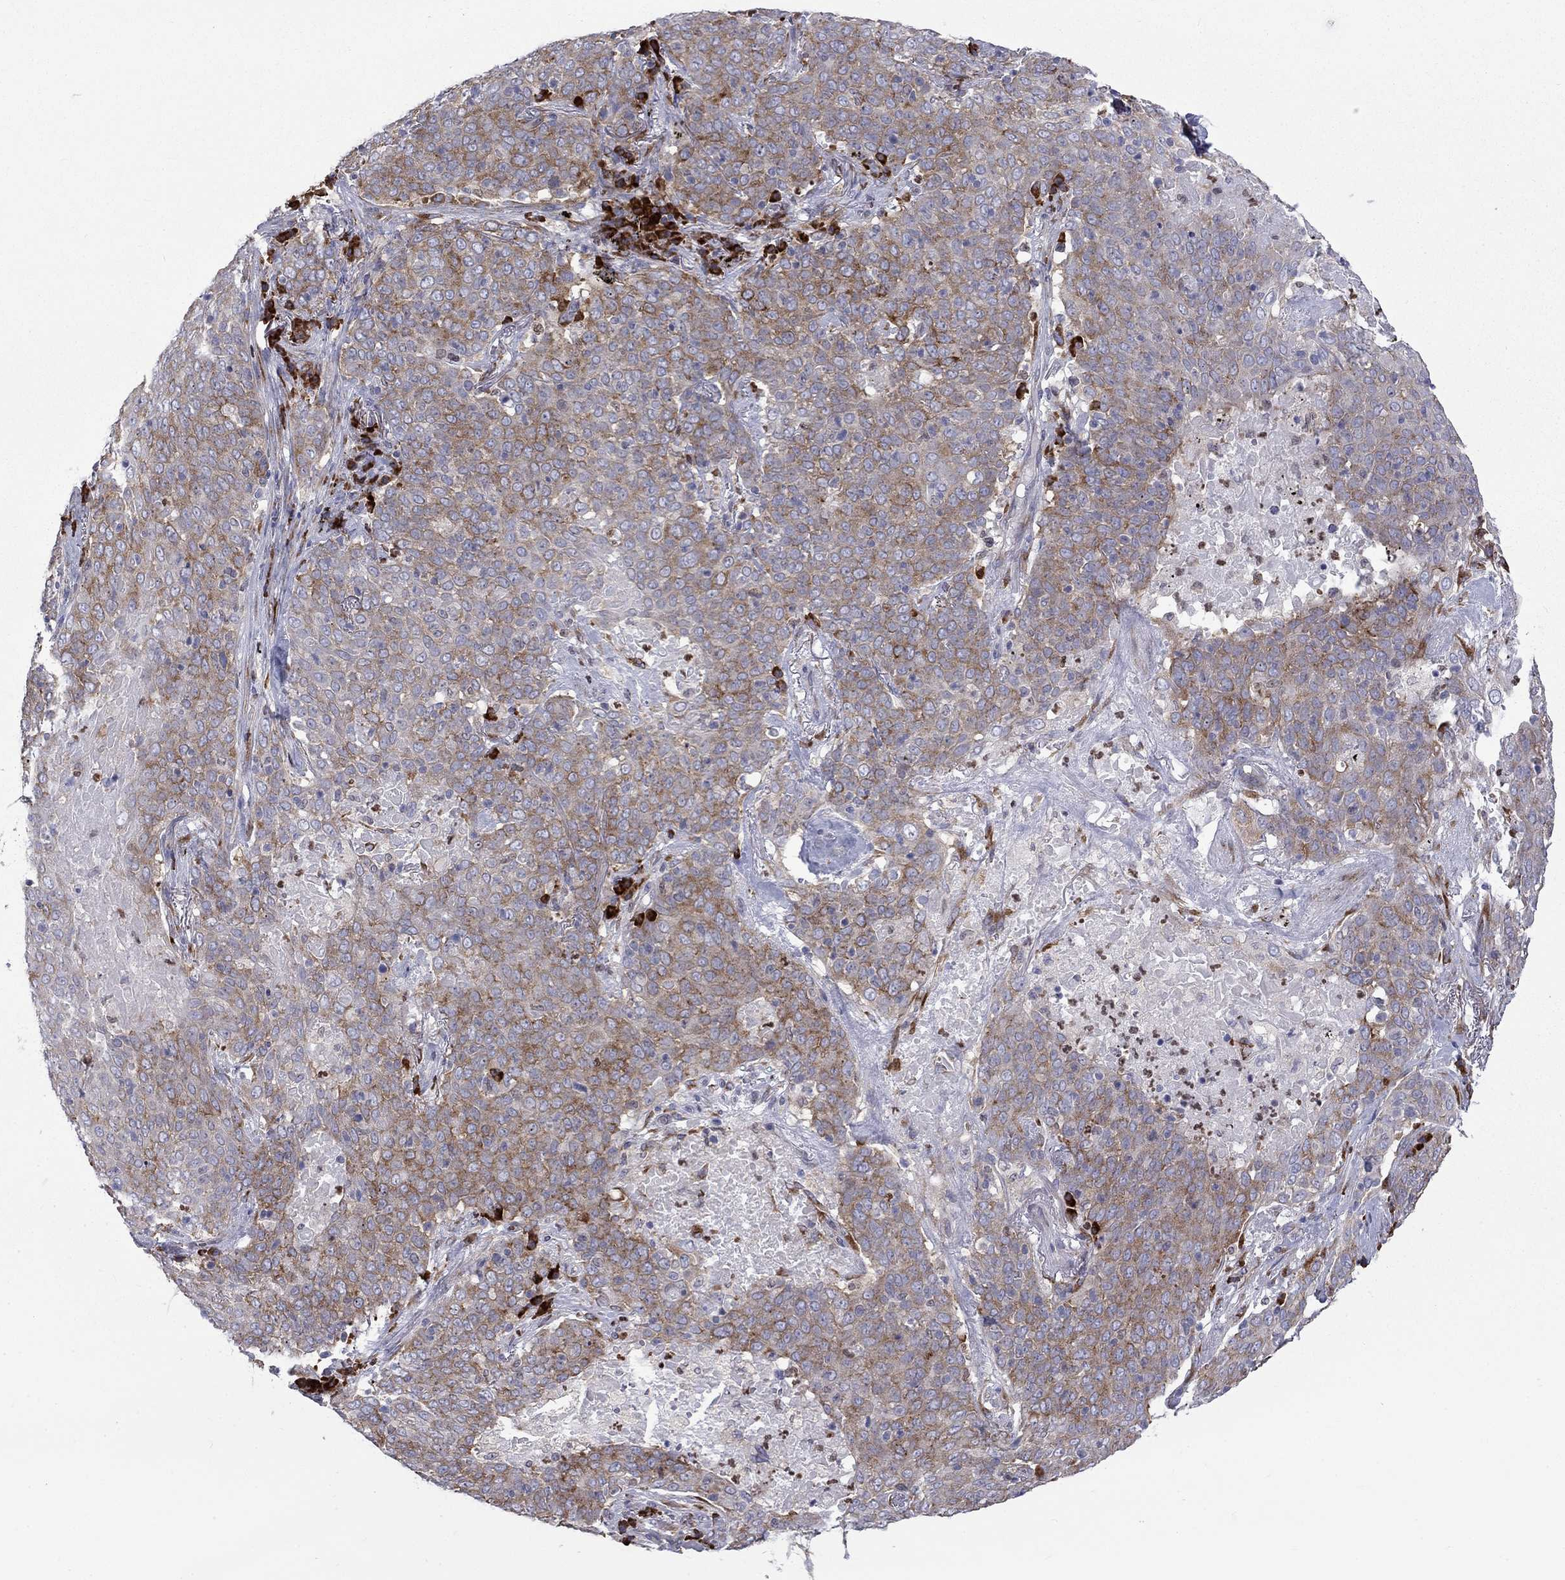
{"staining": {"intensity": "moderate", "quantity": ">75%", "location": "cytoplasmic/membranous"}, "tissue": "lung cancer", "cell_type": "Tumor cells", "image_type": "cancer", "snomed": [{"axis": "morphology", "description": "Squamous cell carcinoma, NOS"}, {"axis": "topography", "description": "Lung"}], "caption": "A brown stain shows moderate cytoplasmic/membranous expression of a protein in squamous cell carcinoma (lung) tumor cells. (IHC, brightfield microscopy, high magnification).", "gene": "PABPC4", "patient": {"sex": "male", "age": 82}}